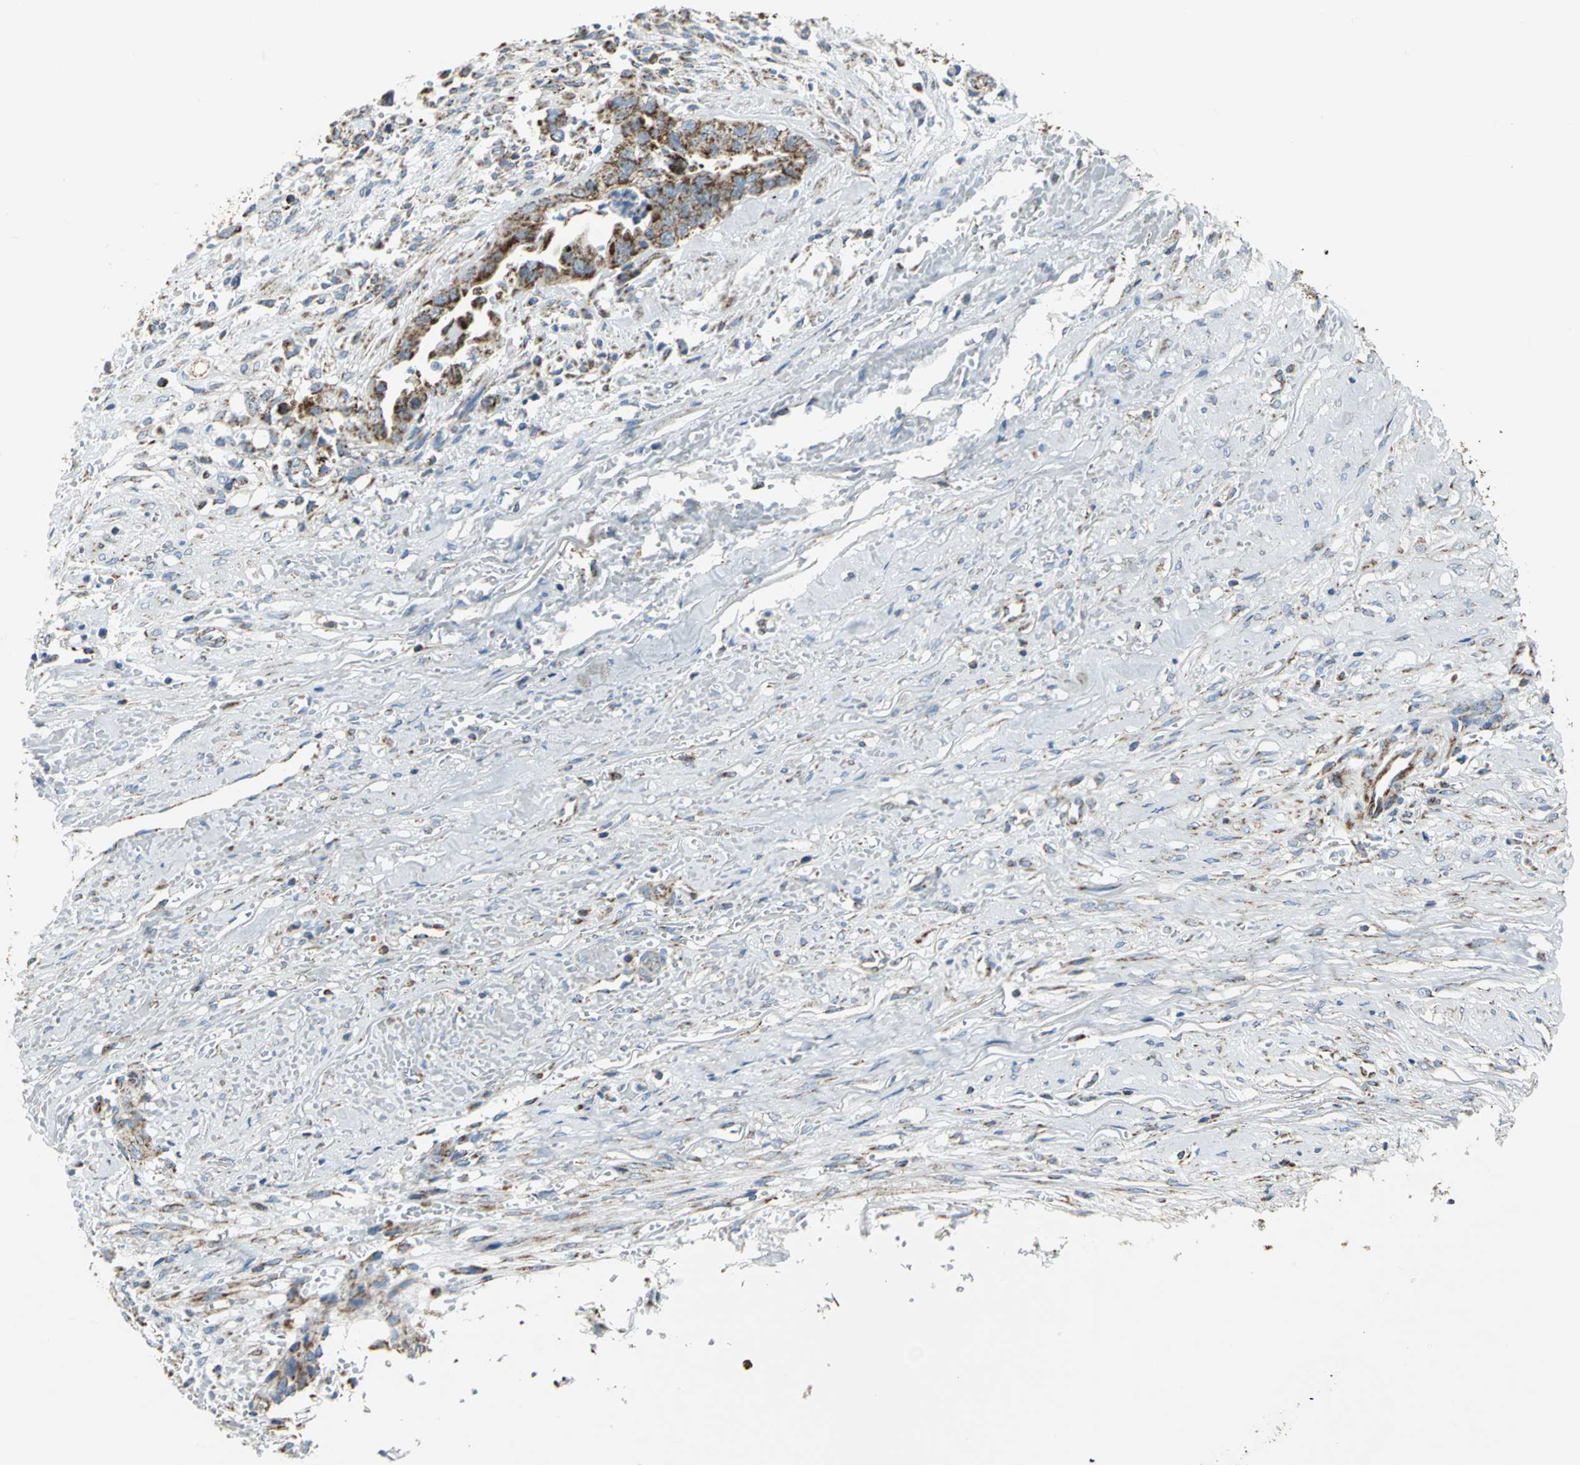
{"staining": {"intensity": "moderate", "quantity": "25%-75%", "location": "cytoplasmic/membranous"}, "tissue": "liver cancer", "cell_type": "Tumor cells", "image_type": "cancer", "snomed": [{"axis": "morphology", "description": "Cholangiocarcinoma"}, {"axis": "topography", "description": "Liver"}], "caption": "Moderate cytoplasmic/membranous expression for a protein is seen in approximately 25%-75% of tumor cells of liver cancer using immunohistochemistry (IHC).", "gene": "NTRK1", "patient": {"sex": "female", "age": 70}}